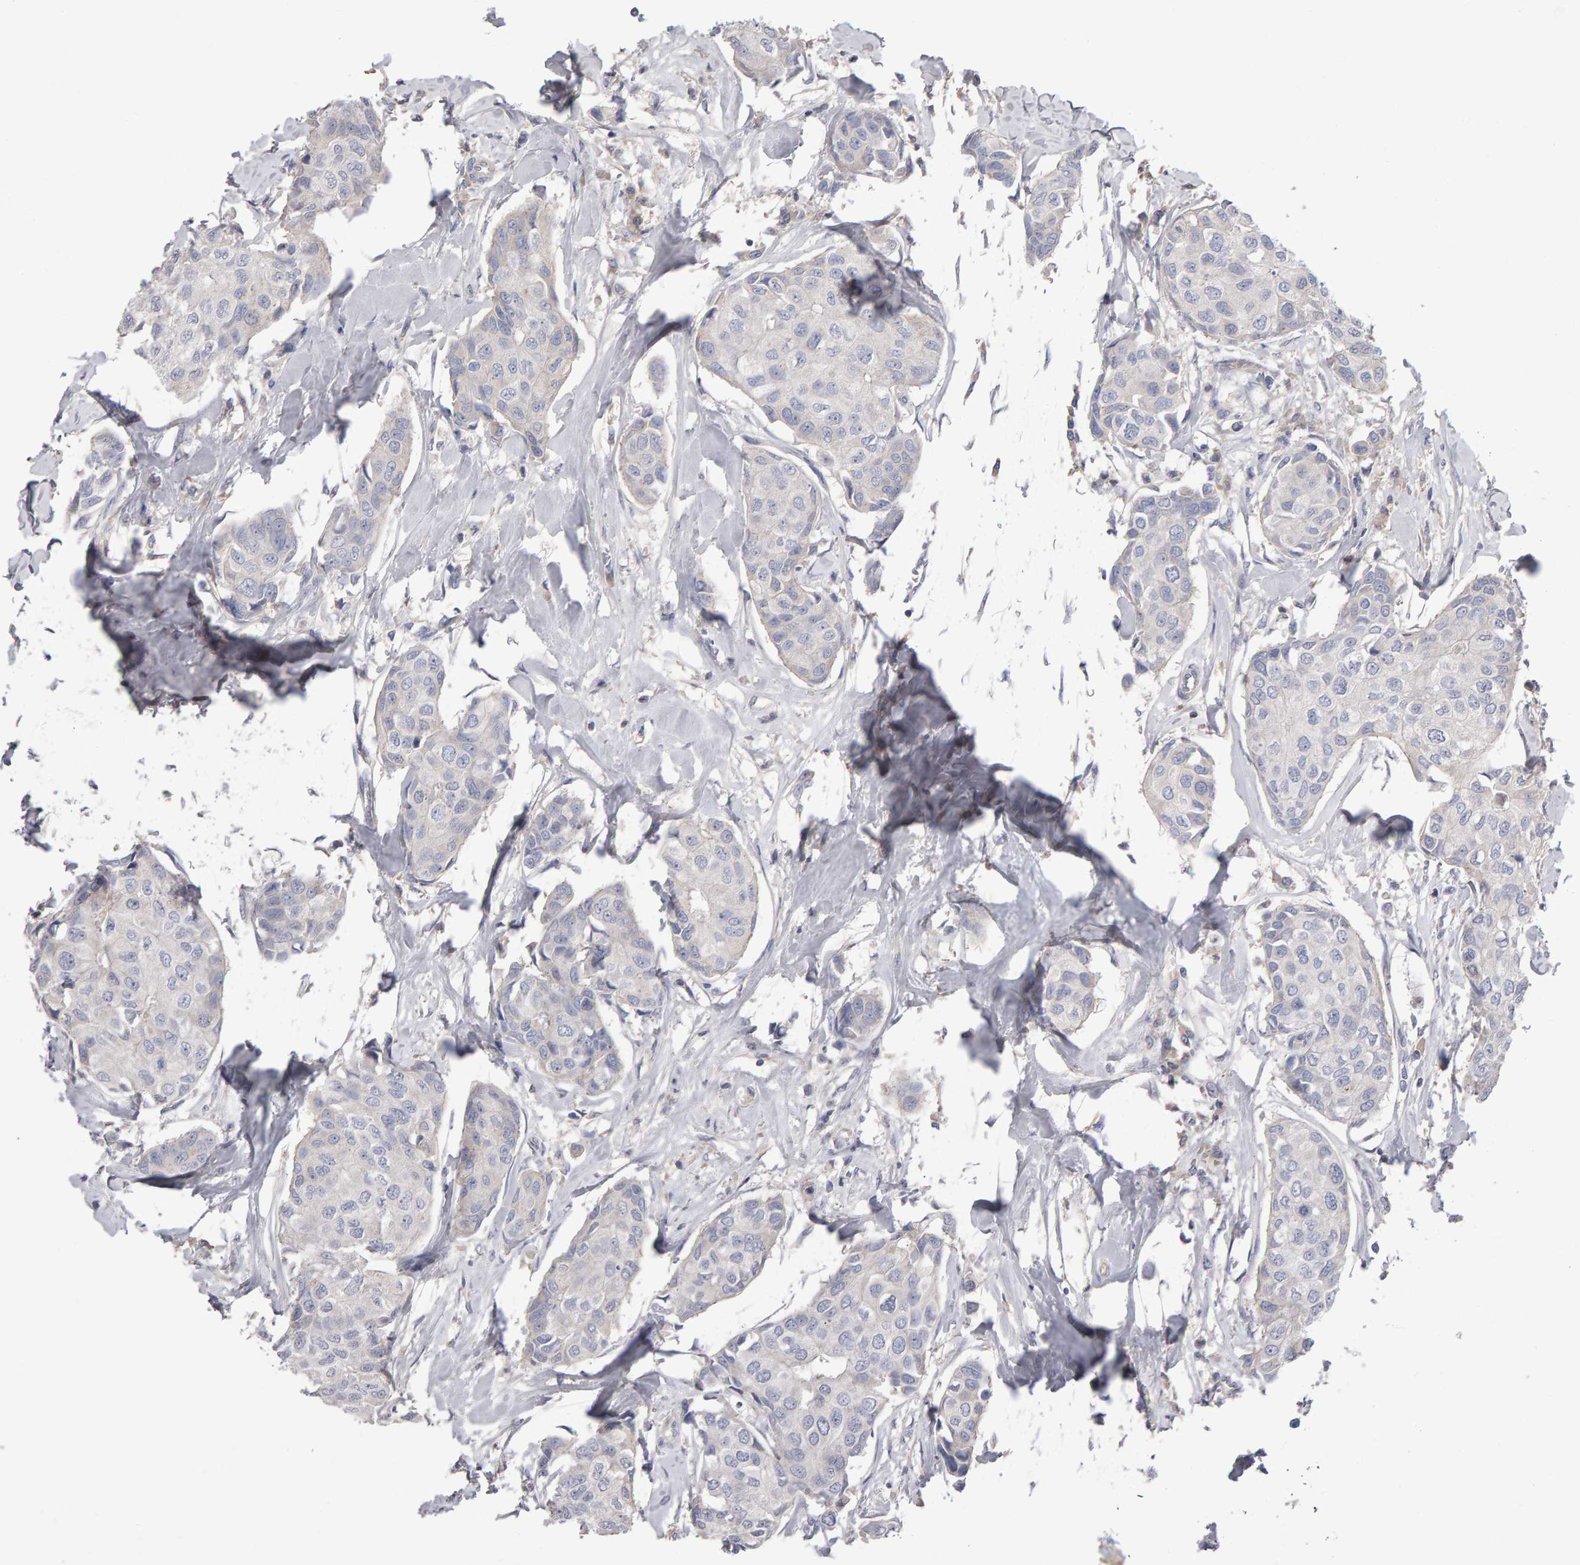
{"staining": {"intensity": "negative", "quantity": "none", "location": "none"}, "tissue": "breast cancer", "cell_type": "Tumor cells", "image_type": "cancer", "snomed": [{"axis": "morphology", "description": "Duct carcinoma"}, {"axis": "topography", "description": "Breast"}], "caption": "A histopathology image of breast cancer stained for a protein displays no brown staining in tumor cells.", "gene": "PGS1", "patient": {"sex": "female", "age": 80}}